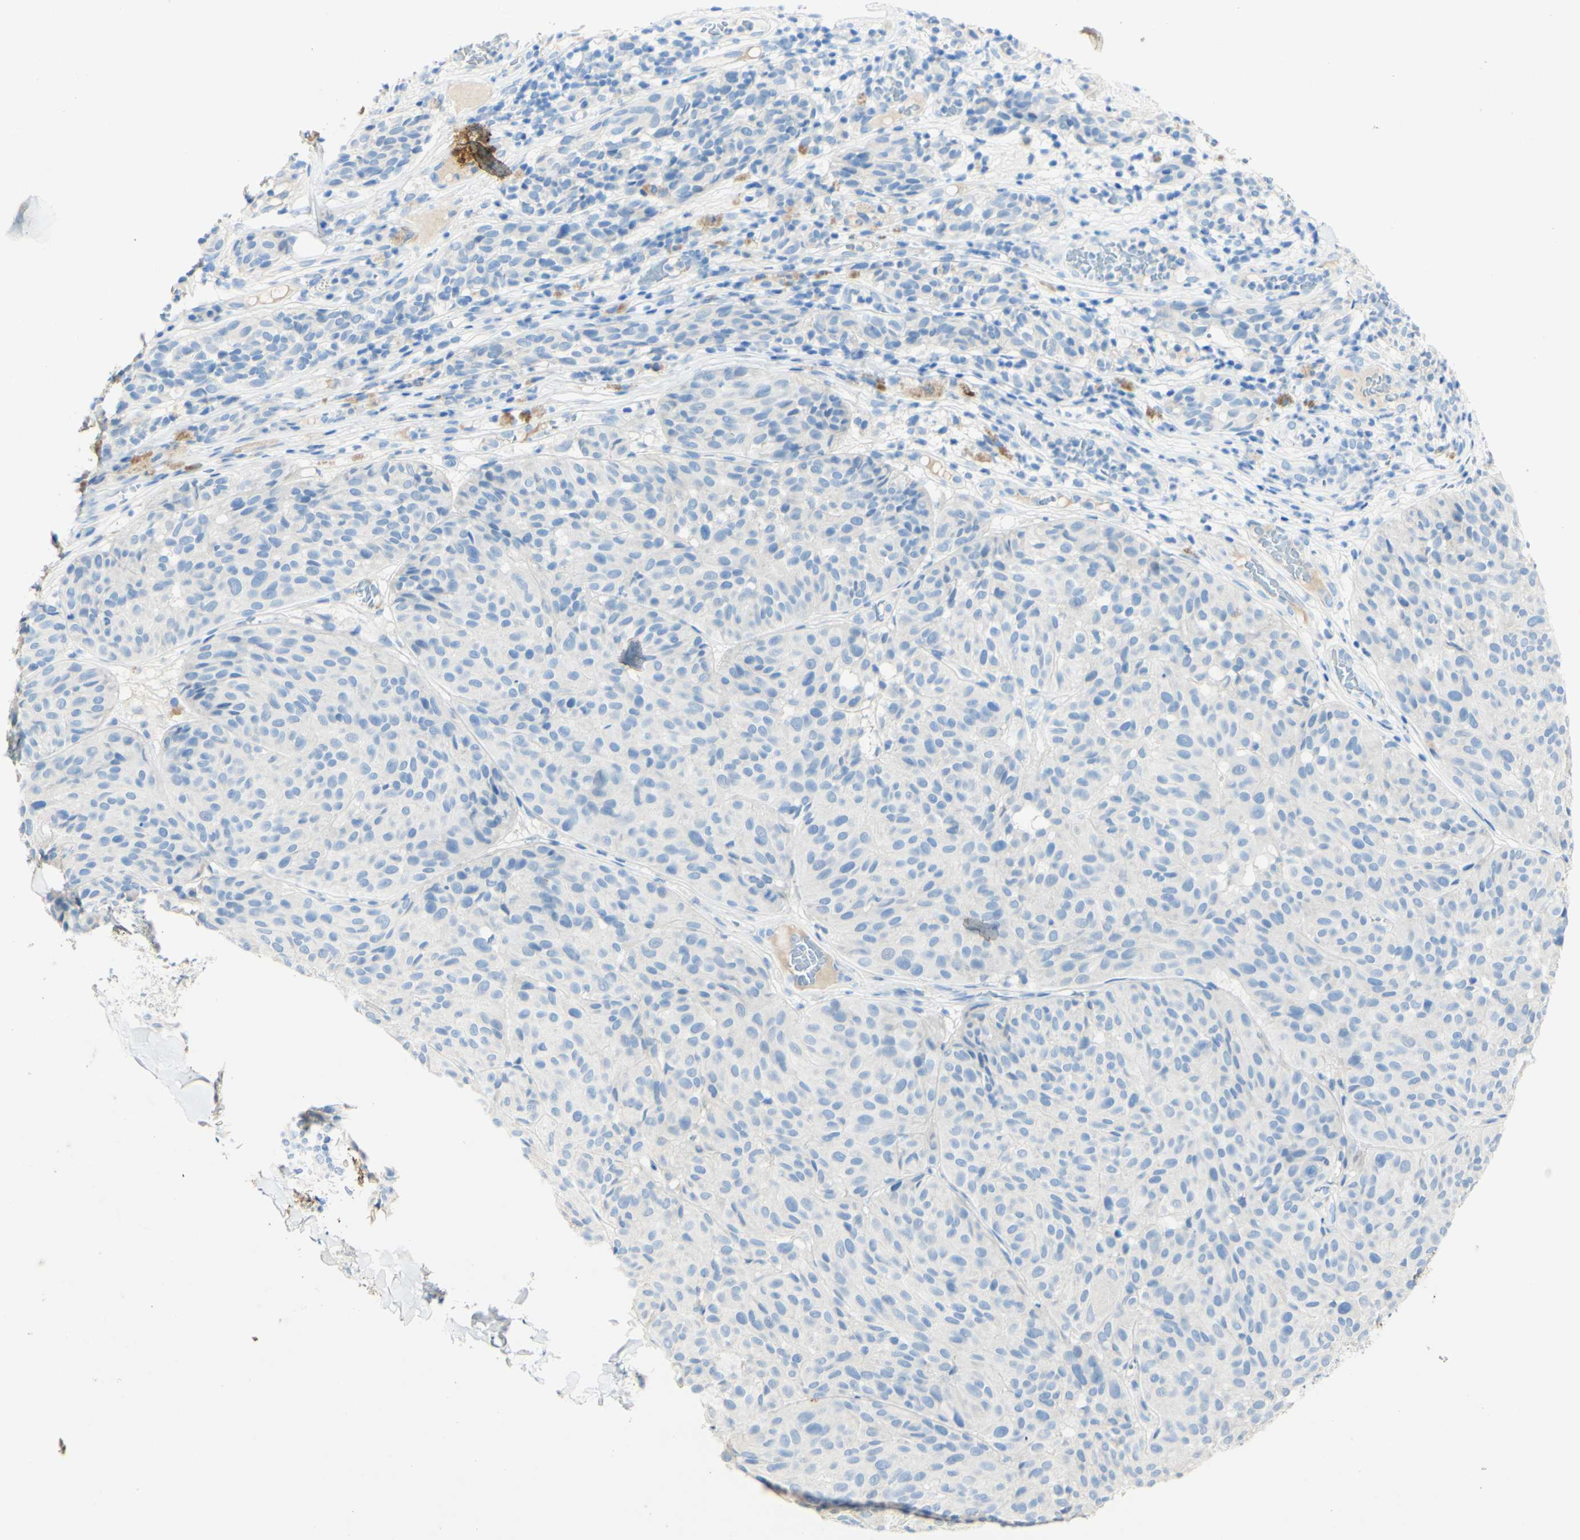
{"staining": {"intensity": "negative", "quantity": "none", "location": "none"}, "tissue": "melanoma", "cell_type": "Tumor cells", "image_type": "cancer", "snomed": [{"axis": "morphology", "description": "Malignant melanoma, NOS"}, {"axis": "topography", "description": "Skin"}], "caption": "Image shows no significant protein expression in tumor cells of malignant melanoma. (DAB (3,3'-diaminobenzidine) immunohistochemistry visualized using brightfield microscopy, high magnification).", "gene": "PIGR", "patient": {"sex": "female", "age": 46}}